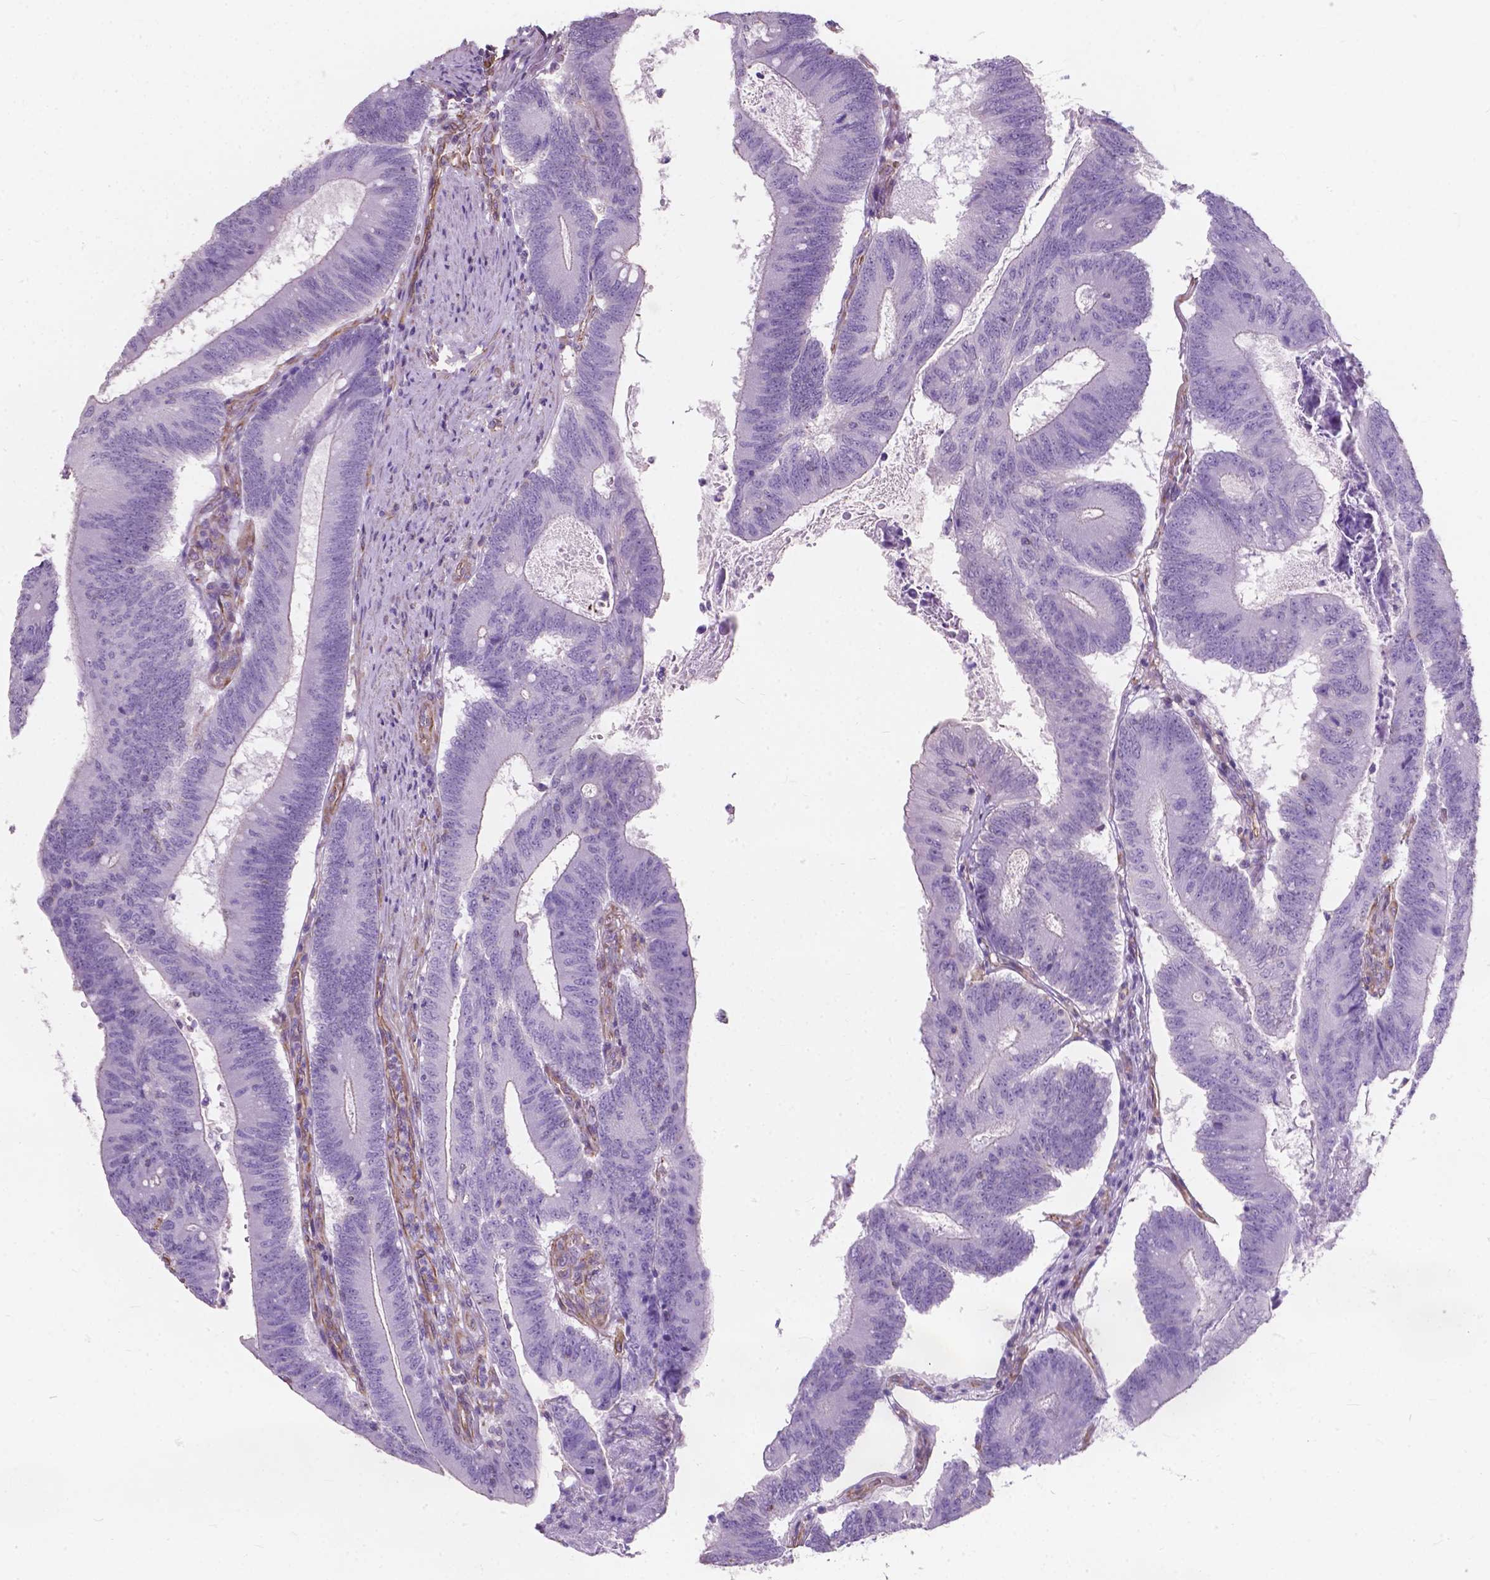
{"staining": {"intensity": "negative", "quantity": "none", "location": "none"}, "tissue": "colorectal cancer", "cell_type": "Tumor cells", "image_type": "cancer", "snomed": [{"axis": "morphology", "description": "Adenocarcinoma, NOS"}, {"axis": "topography", "description": "Colon"}], "caption": "There is no significant expression in tumor cells of colorectal cancer.", "gene": "AMOT", "patient": {"sex": "female", "age": 70}}